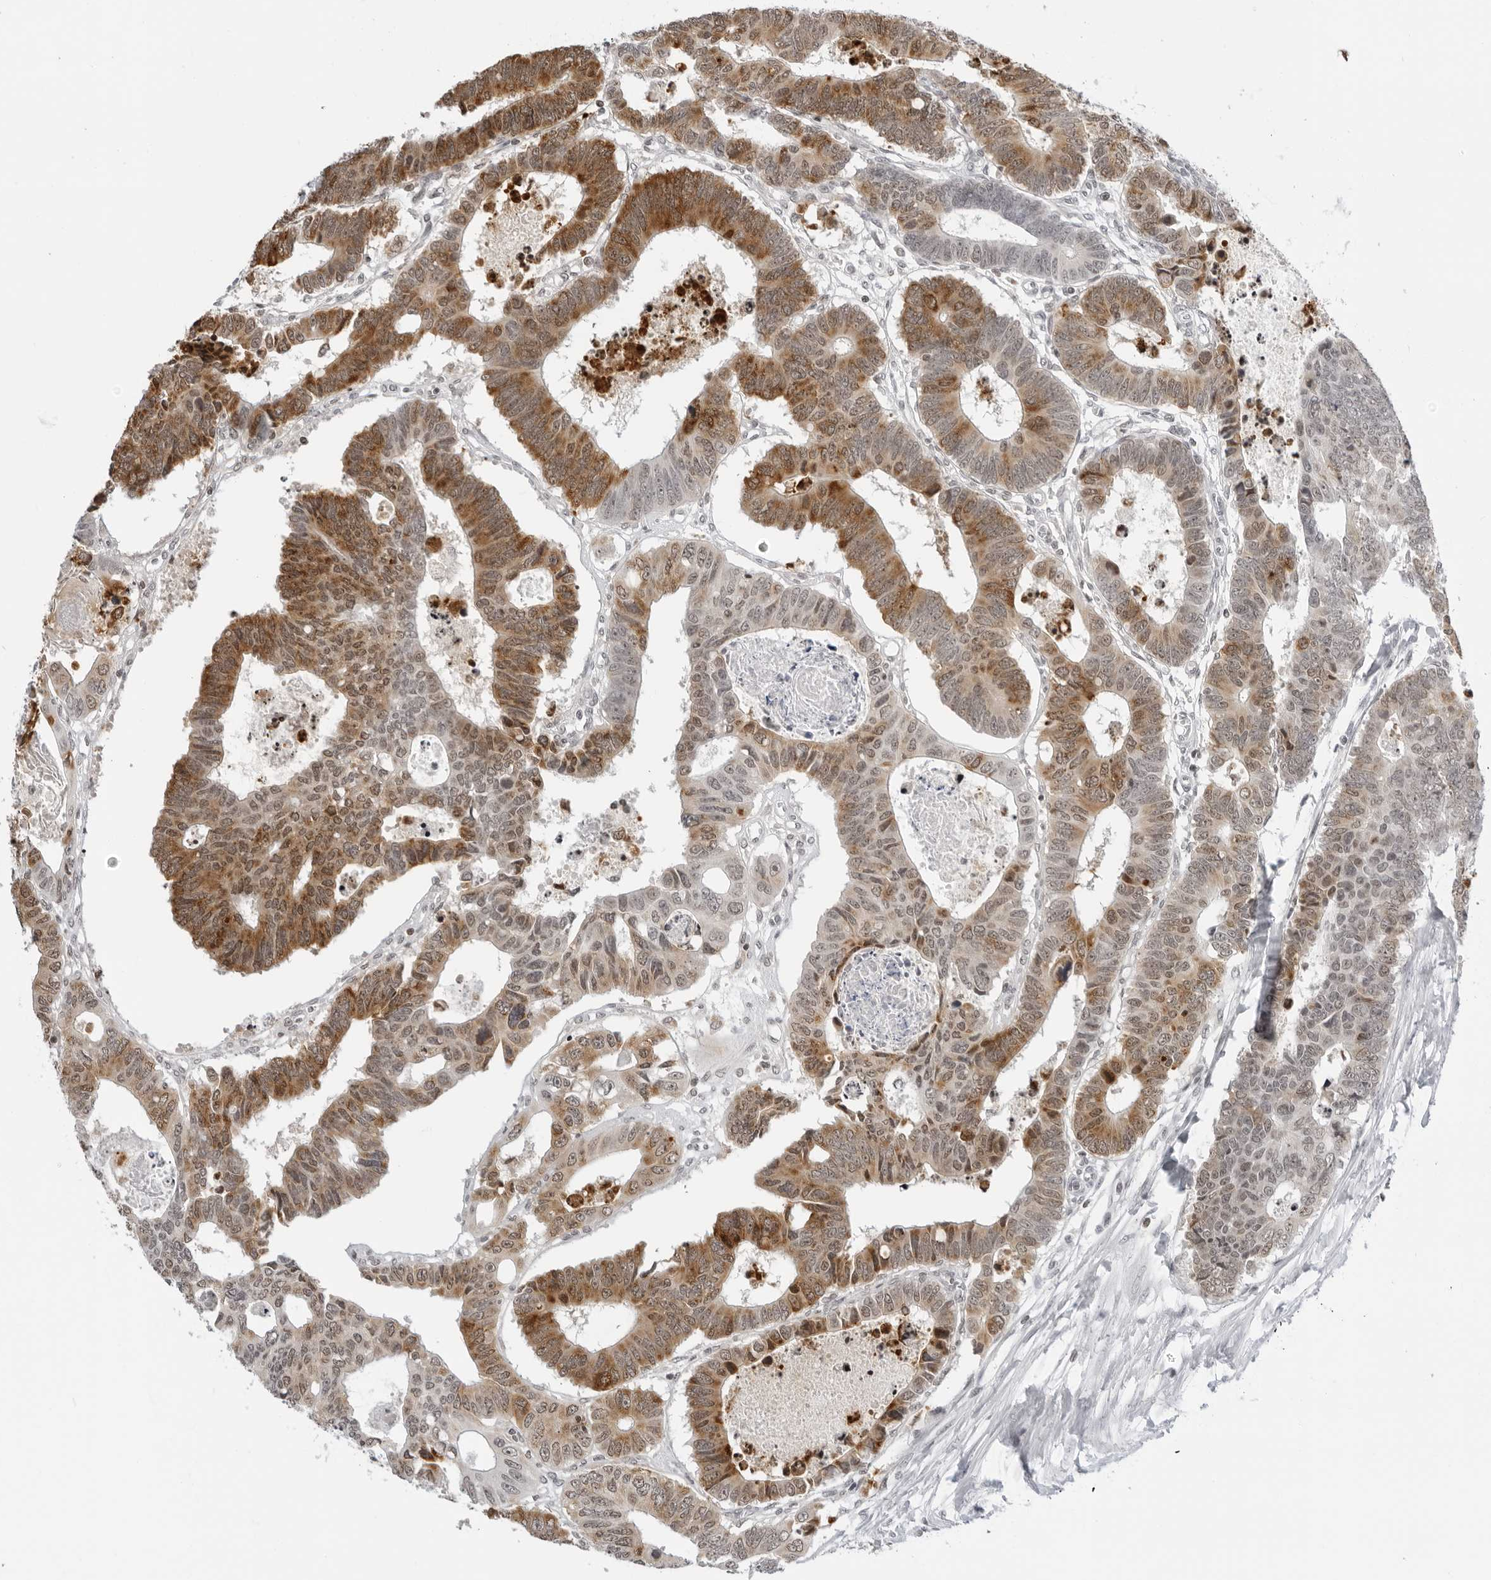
{"staining": {"intensity": "moderate", "quantity": ">75%", "location": "cytoplasmic/membranous,nuclear"}, "tissue": "colorectal cancer", "cell_type": "Tumor cells", "image_type": "cancer", "snomed": [{"axis": "morphology", "description": "Adenocarcinoma, NOS"}, {"axis": "topography", "description": "Rectum"}], "caption": "An immunohistochemistry histopathology image of neoplastic tissue is shown. Protein staining in brown highlights moderate cytoplasmic/membranous and nuclear positivity in colorectal adenocarcinoma within tumor cells.", "gene": "MSH6", "patient": {"sex": "male", "age": 84}}